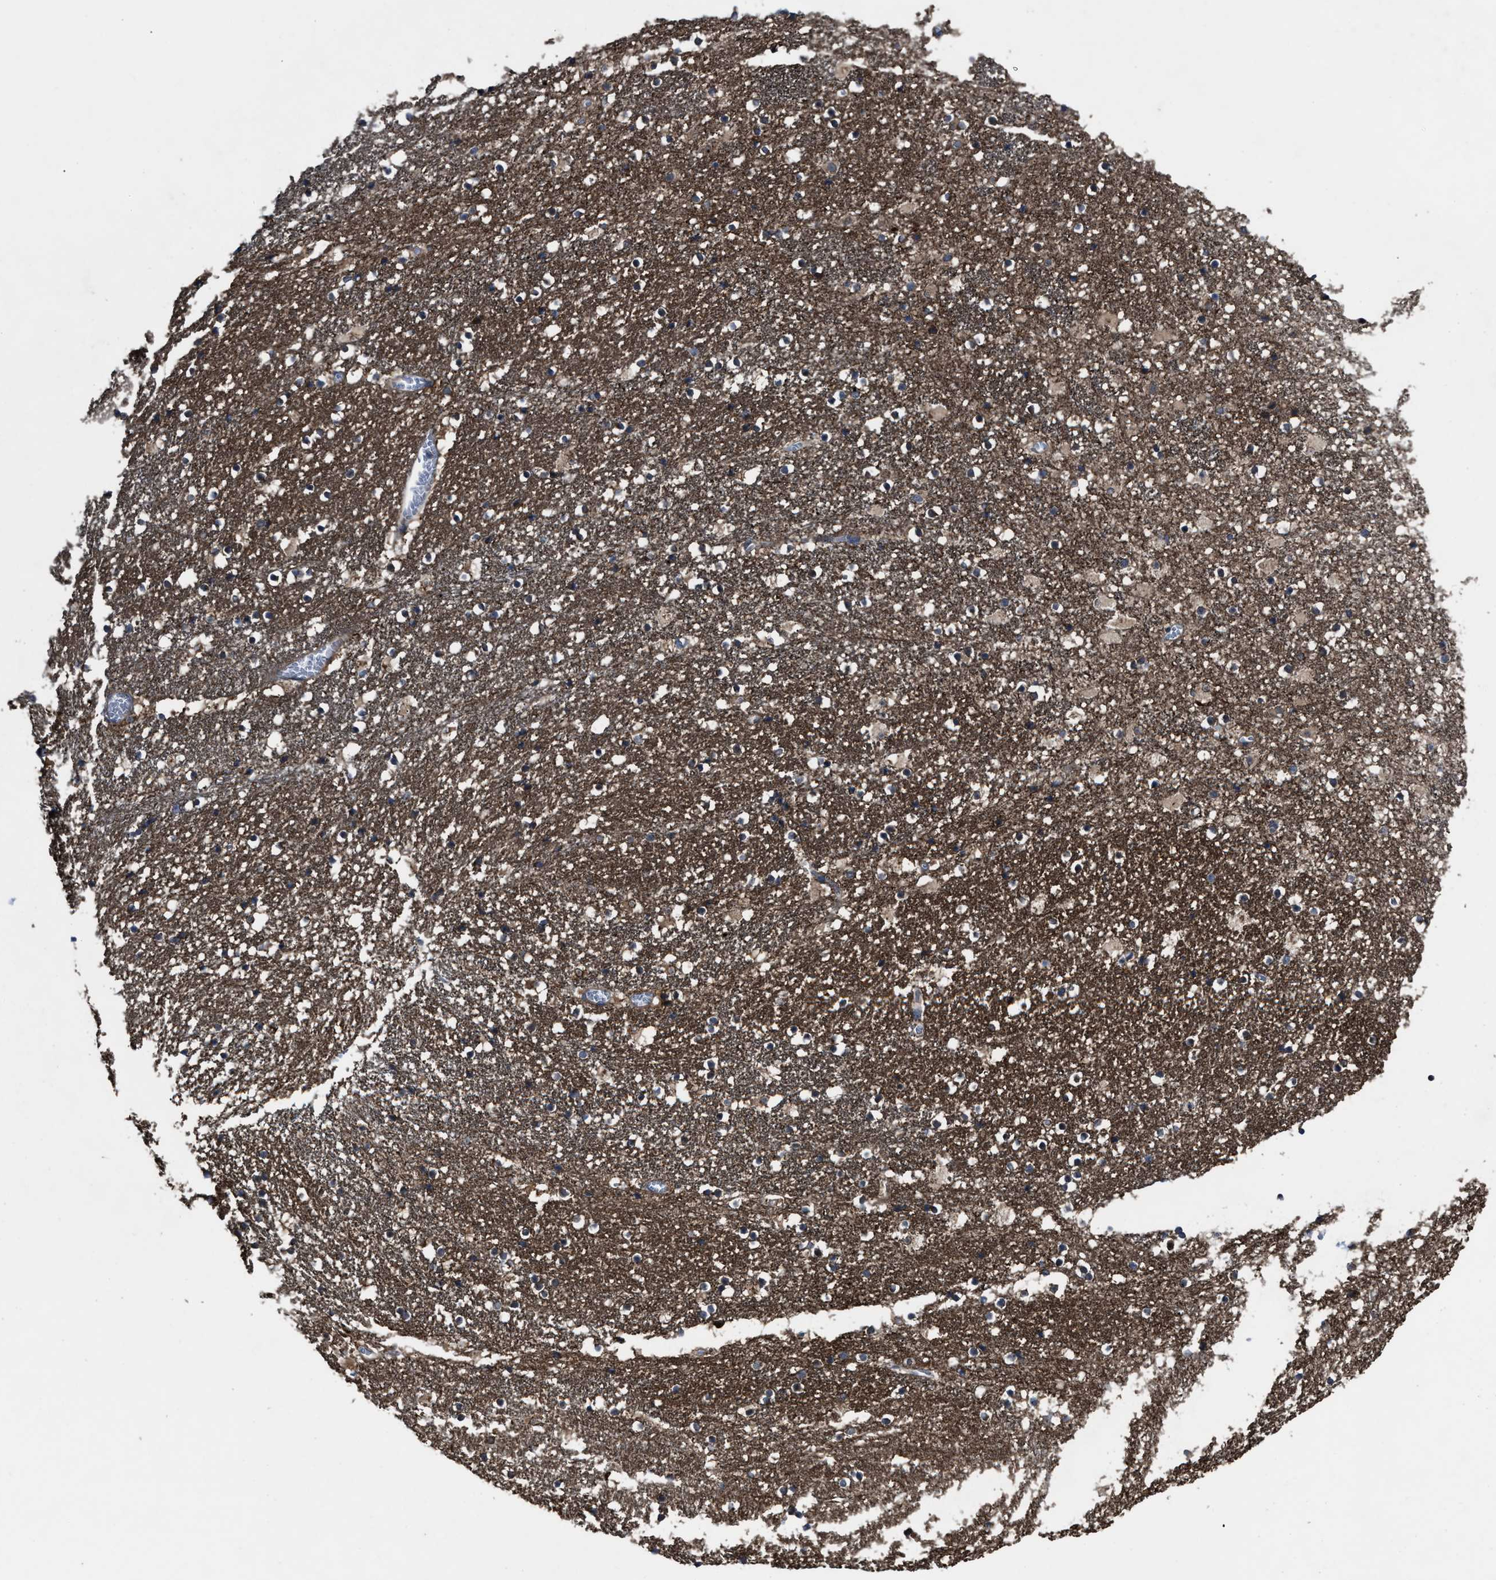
{"staining": {"intensity": "moderate", "quantity": ">75%", "location": "cytoplasmic/membranous"}, "tissue": "caudate", "cell_type": "Glial cells", "image_type": "normal", "snomed": [{"axis": "morphology", "description": "Normal tissue, NOS"}, {"axis": "topography", "description": "Lateral ventricle wall"}], "caption": "Glial cells show moderate cytoplasmic/membranous staining in about >75% of cells in unremarkable caudate. The protein of interest is stained brown, and the nuclei are stained in blue (DAB (3,3'-diaminobenzidine) IHC with brightfield microscopy, high magnification).", "gene": "PASK", "patient": {"sex": "male", "age": 45}}